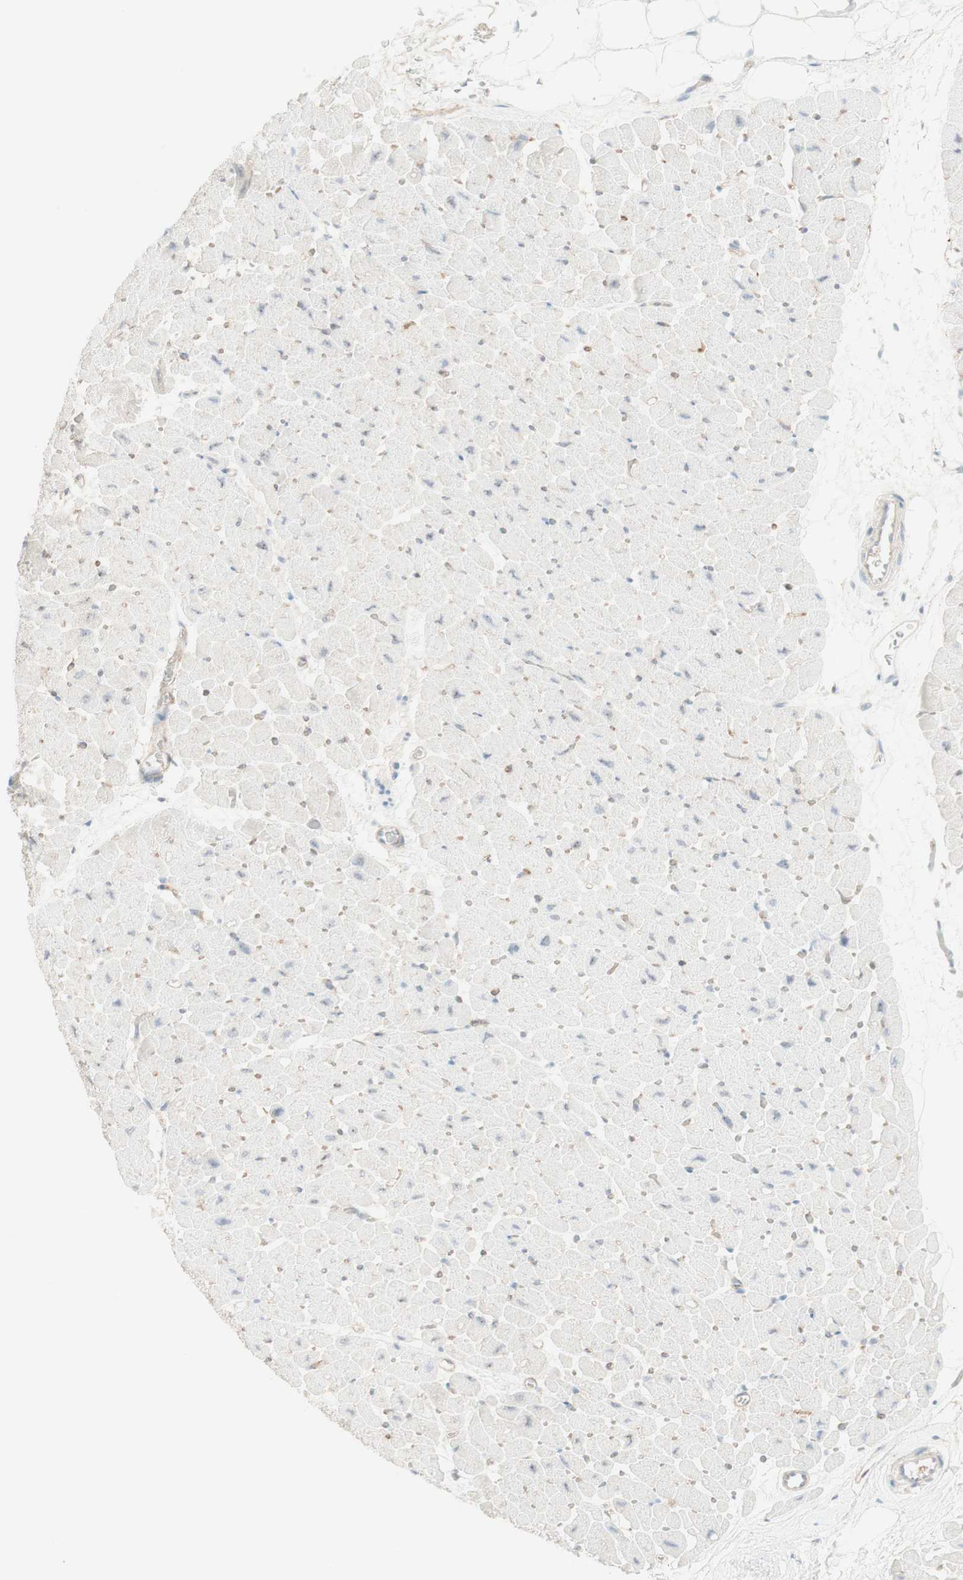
{"staining": {"intensity": "weak", "quantity": "<25%", "location": "cytoplasmic/membranous"}, "tissue": "heart muscle", "cell_type": "Cardiomyocytes", "image_type": "normal", "snomed": [{"axis": "morphology", "description": "Normal tissue, NOS"}, {"axis": "topography", "description": "Heart"}], "caption": "Human heart muscle stained for a protein using IHC reveals no staining in cardiomyocytes.", "gene": "MYO6", "patient": {"sex": "male", "age": 45}}